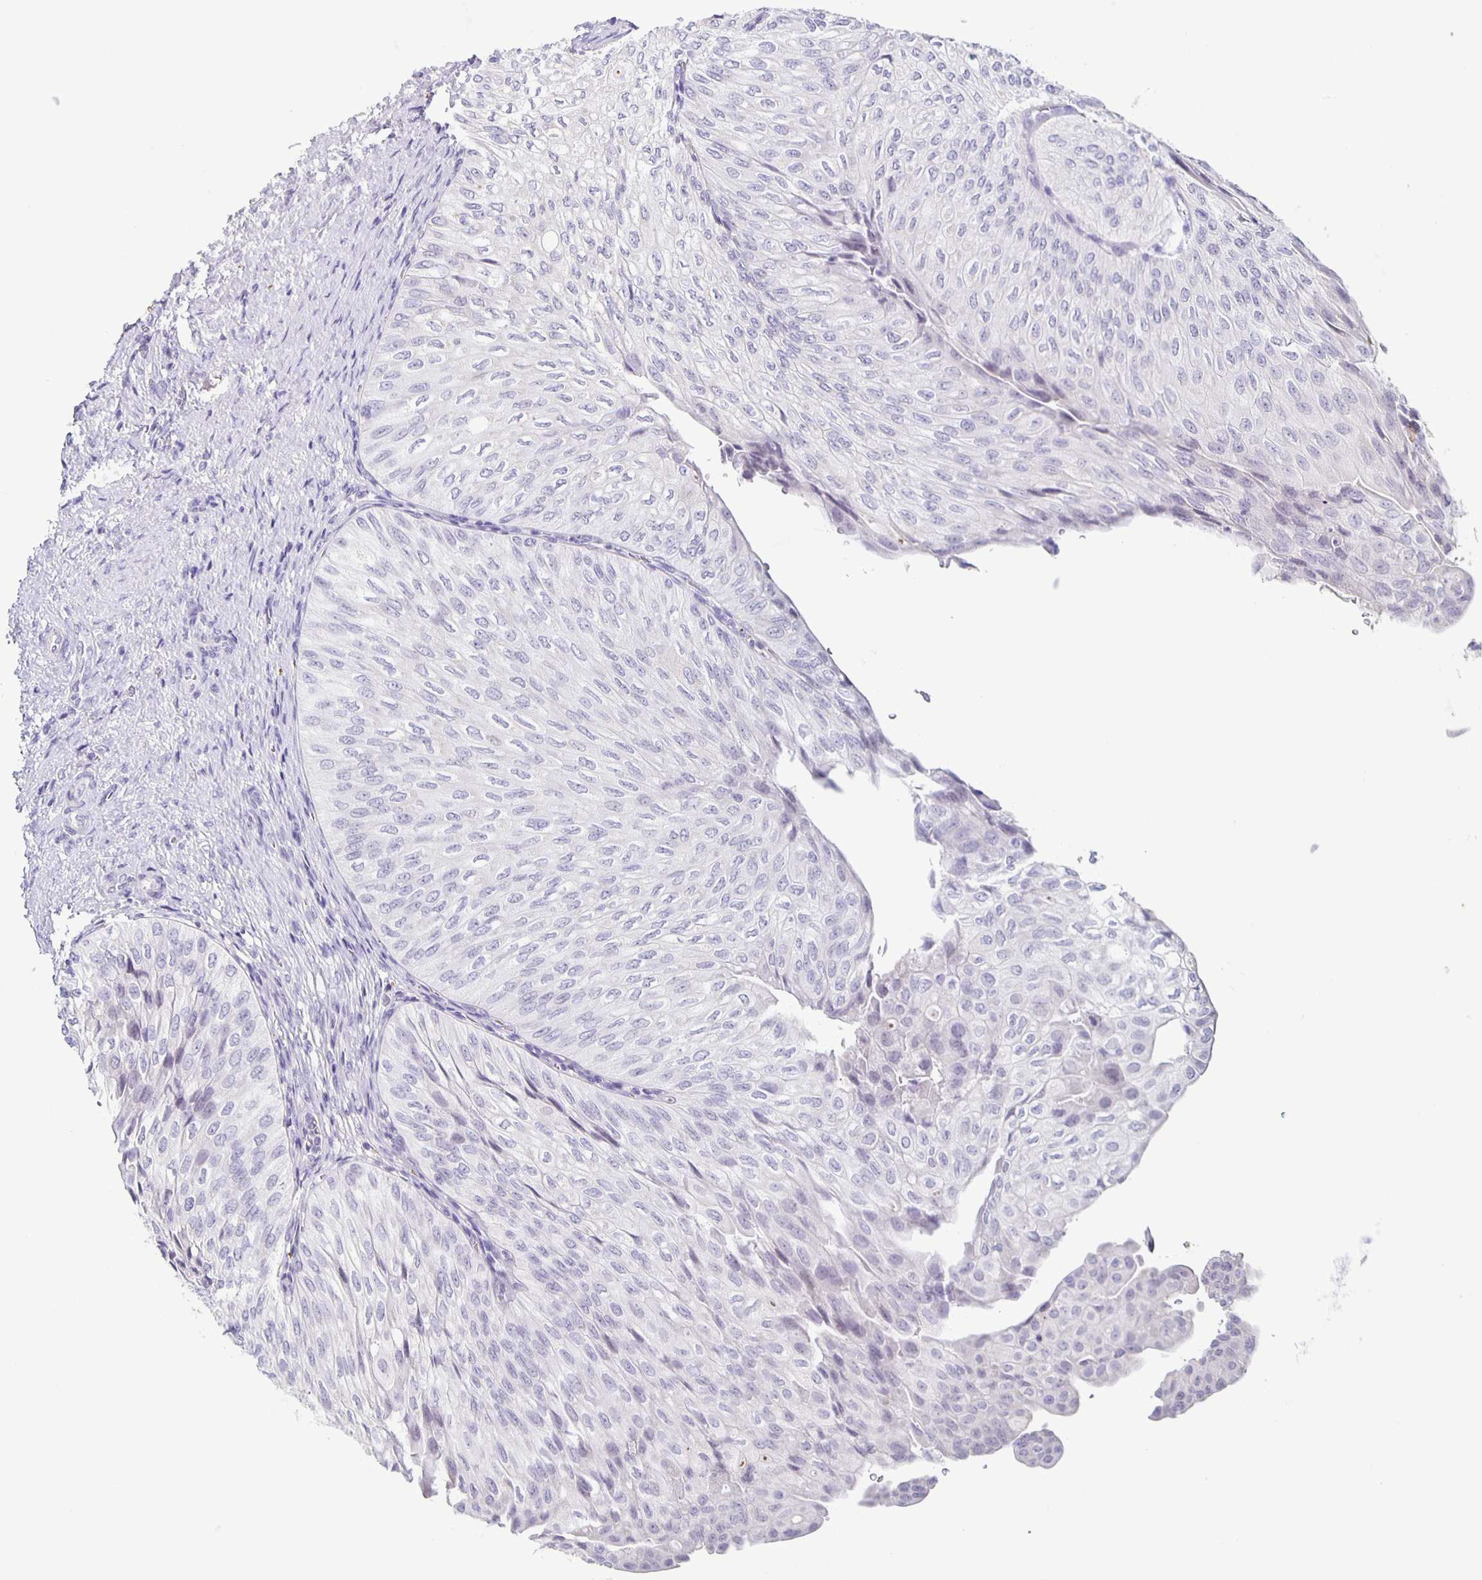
{"staining": {"intensity": "negative", "quantity": "none", "location": "none"}, "tissue": "urothelial cancer", "cell_type": "Tumor cells", "image_type": "cancer", "snomed": [{"axis": "morphology", "description": "Urothelial carcinoma, NOS"}, {"axis": "topography", "description": "Urinary bladder"}], "caption": "Tumor cells show no significant positivity in urothelial cancer. (DAB immunohistochemistry with hematoxylin counter stain).", "gene": "CARNS1", "patient": {"sex": "male", "age": 62}}